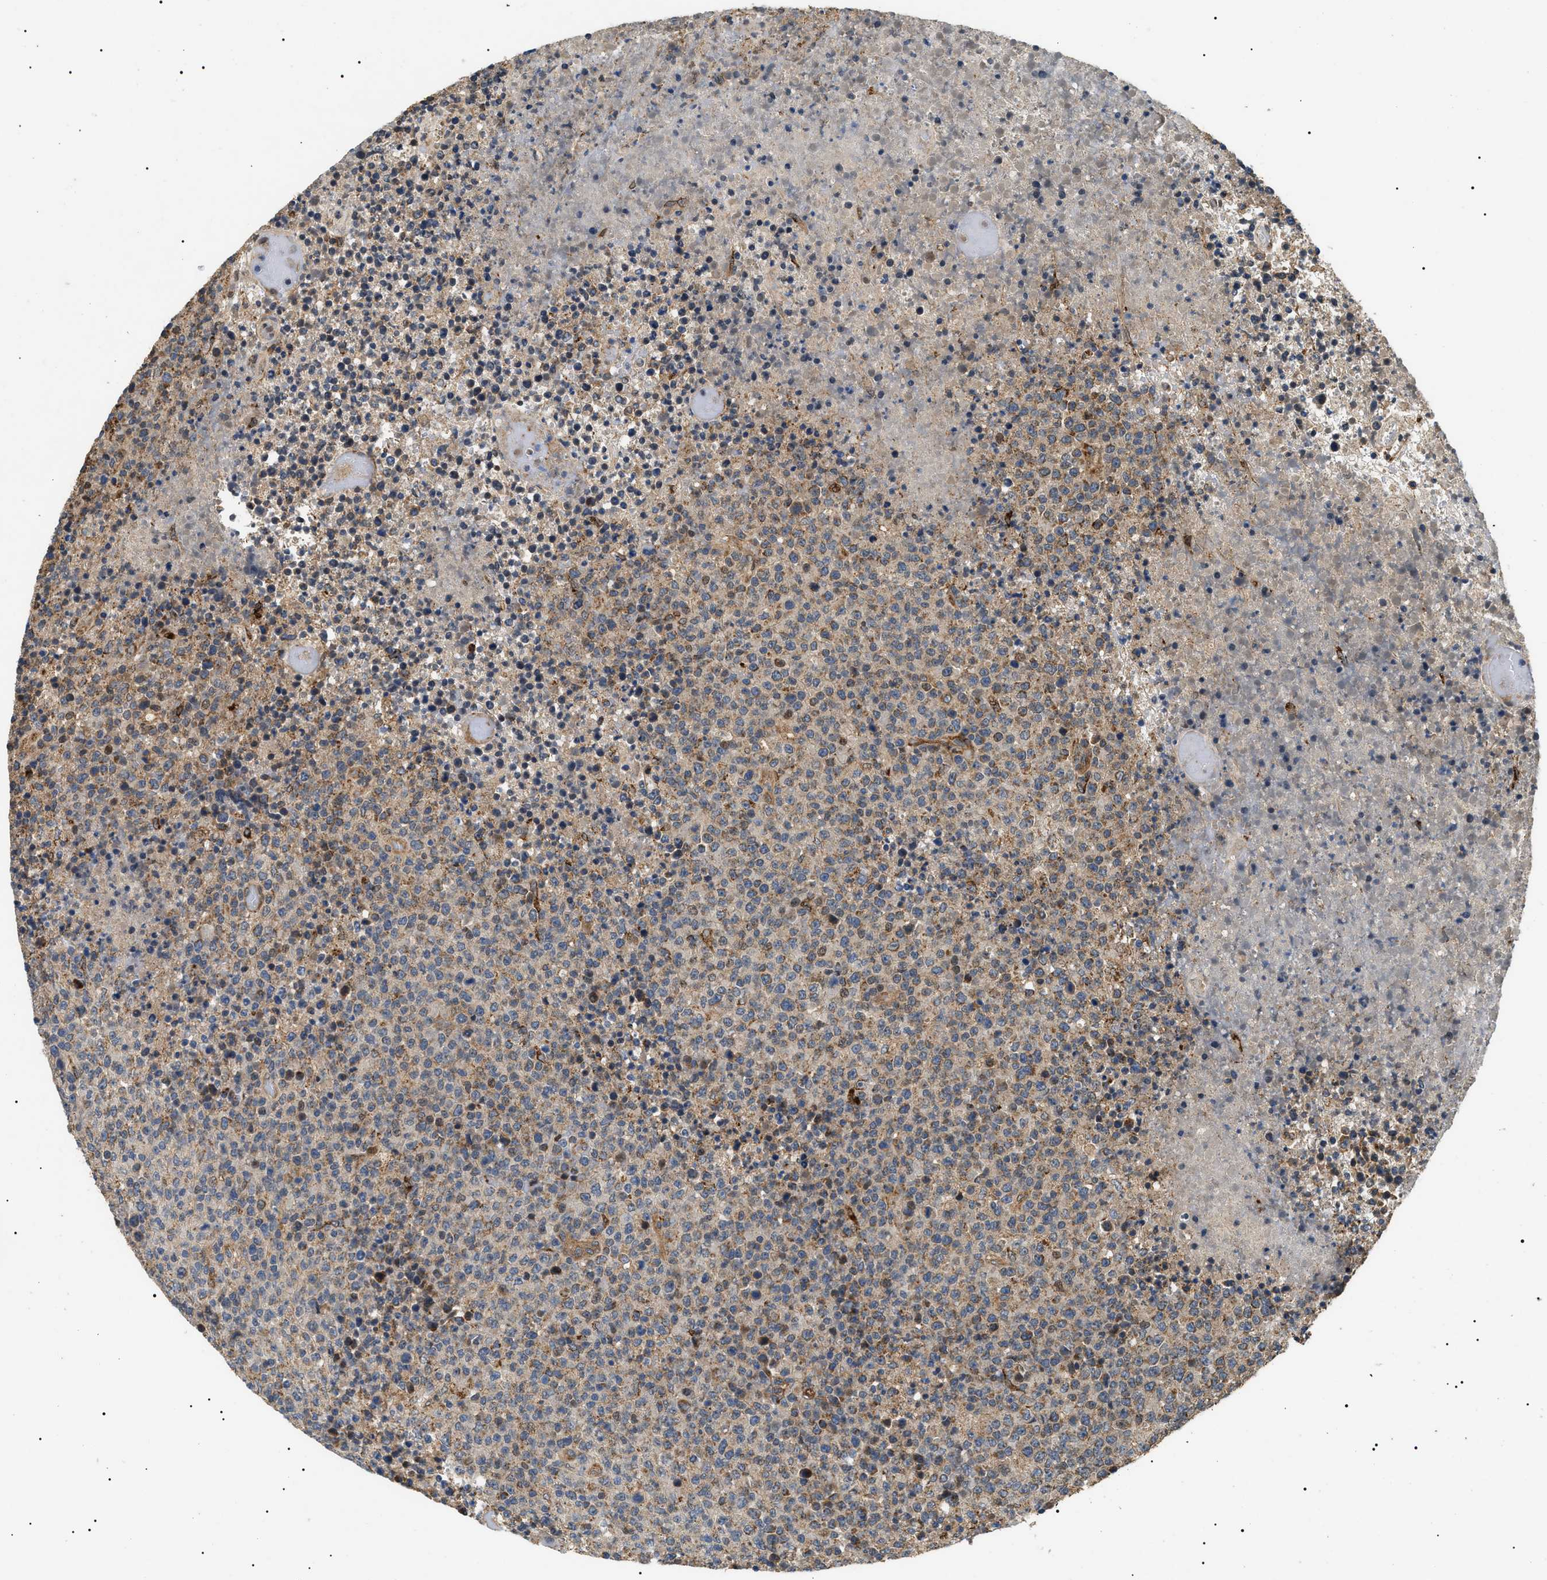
{"staining": {"intensity": "moderate", "quantity": "<25%", "location": "cytoplasmic/membranous"}, "tissue": "lymphoma", "cell_type": "Tumor cells", "image_type": "cancer", "snomed": [{"axis": "morphology", "description": "Malignant lymphoma, non-Hodgkin's type, High grade"}, {"axis": "topography", "description": "Lymph node"}], "caption": "Malignant lymphoma, non-Hodgkin's type (high-grade) was stained to show a protein in brown. There is low levels of moderate cytoplasmic/membranous staining in about <25% of tumor cells.", "gene": "ZBTB26", "patient": {"sex": "male", "age": 13}}